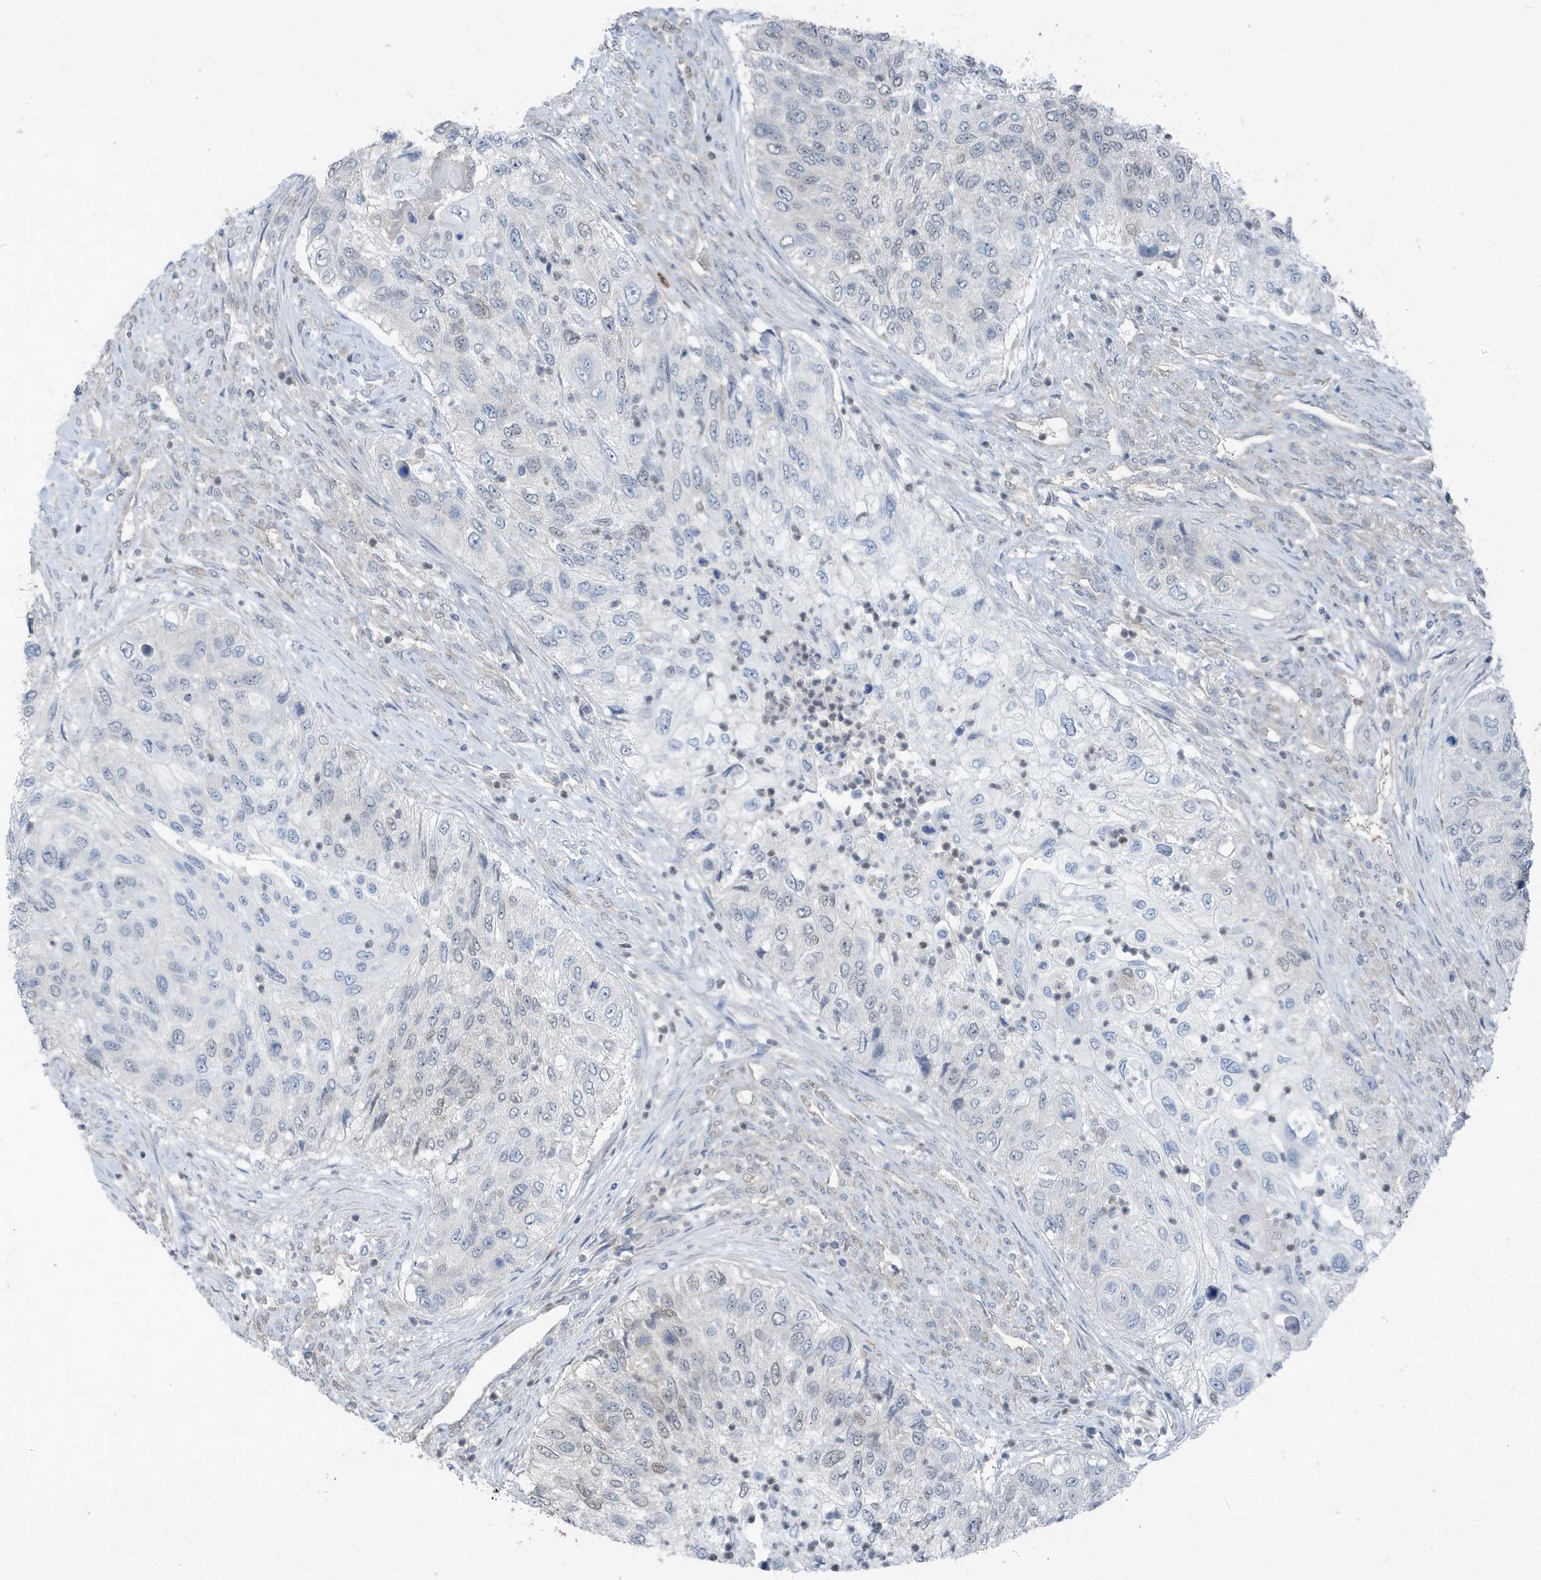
{"staining": {"intensity": "negative", "quantity": "none", "location": "none"}, "tissue": "urothelial cancer", "cell_type": "Tumor cells", "image_type": "cancer", "snomed": [{"axis": "morphology", "description": "Urothelial carcinoma, High grade"}, {"axis": "topography", "description": "Urinary bladder"}], "caption": "Tumor cells are negative for brown protein staining in high-grade urothelial carcinoma.", "gene": "NCOA7", "patient": {"sex": "female", "age": 60}}